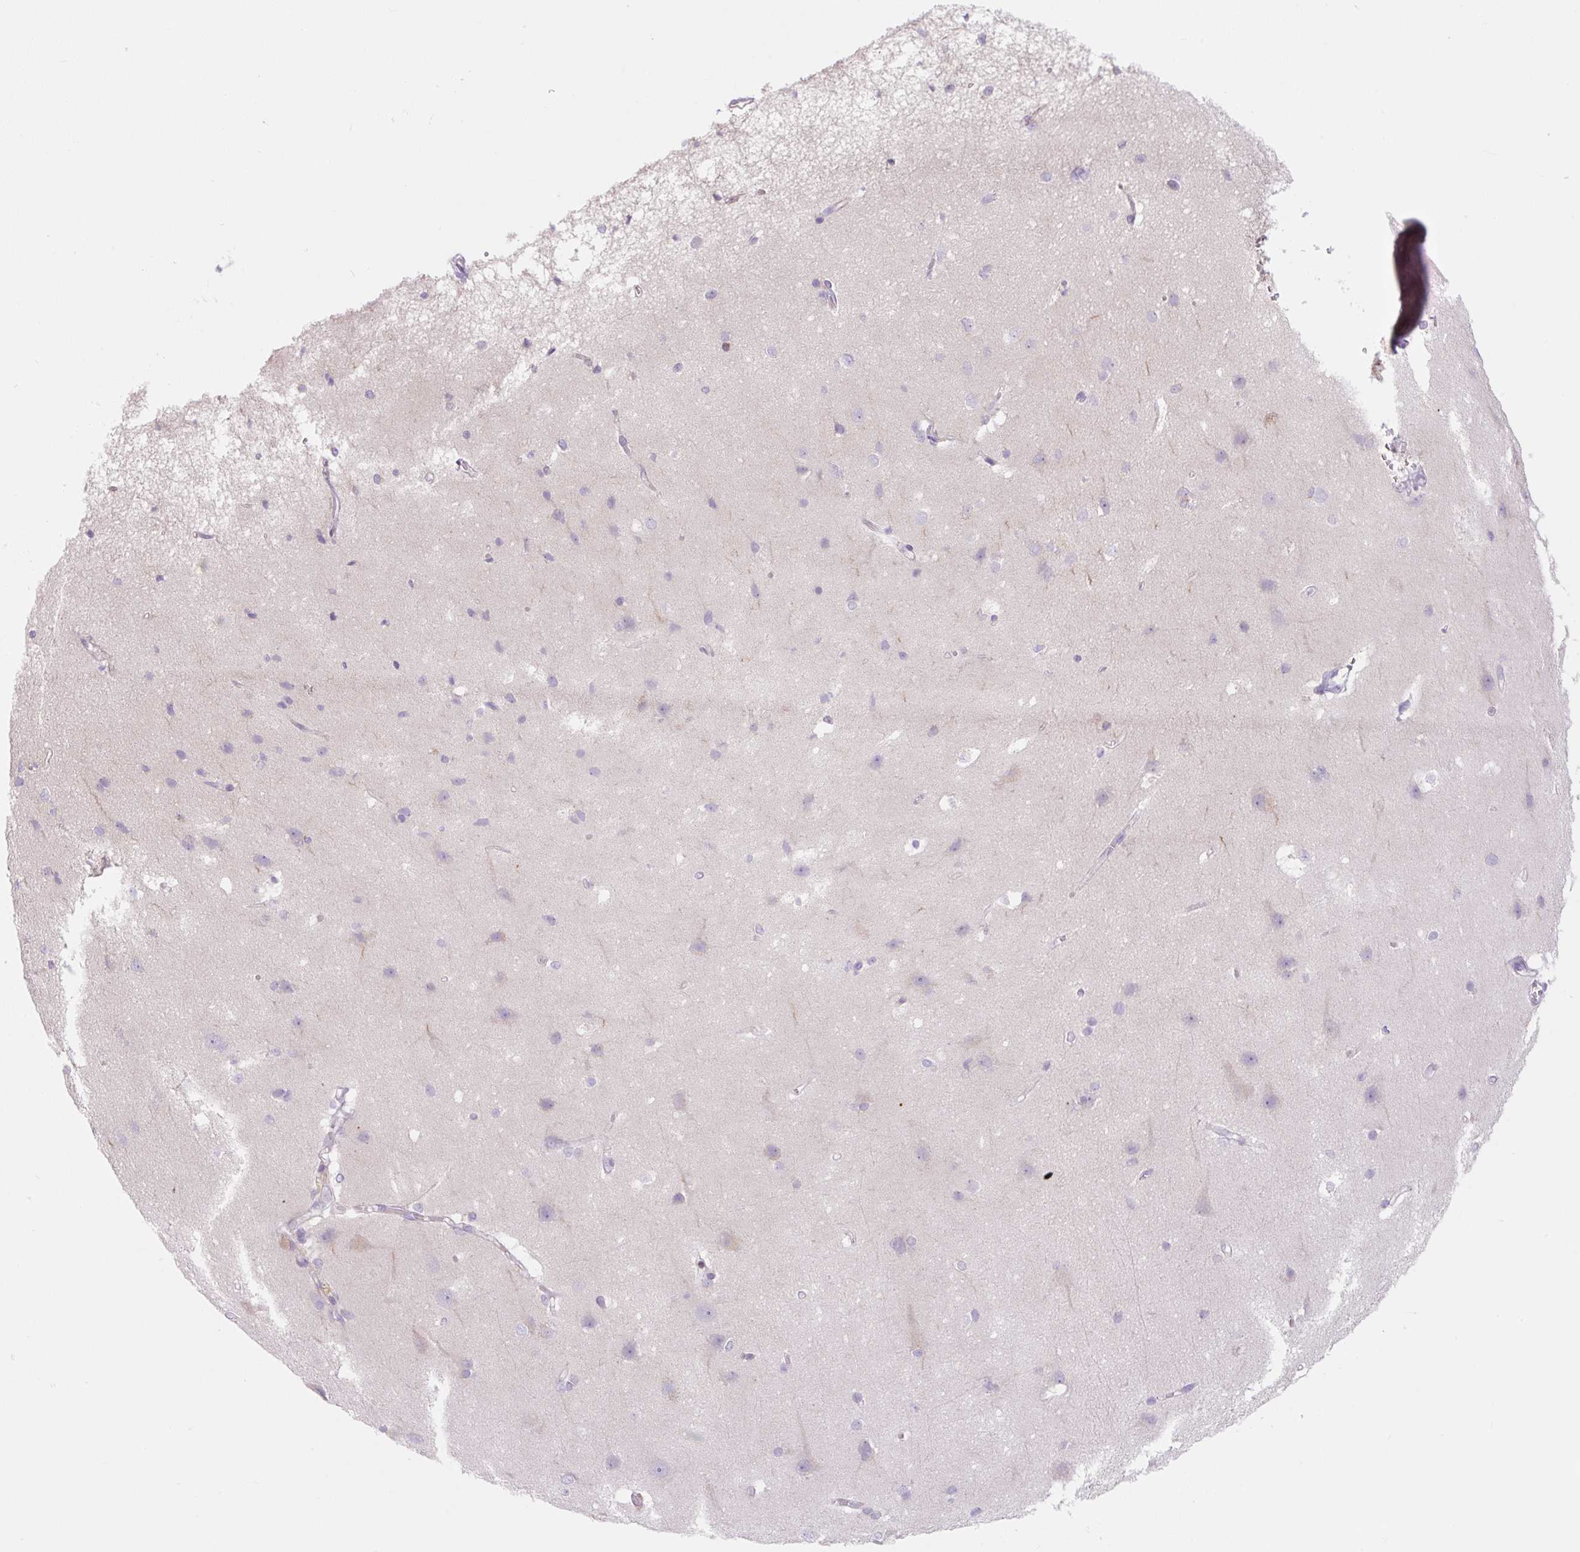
{"staining": {"intensity": "negative", "quantity": "none", "location": "none"}, "tissue": "cerebral cortex", "cell_type": "Endothelial cells", "image_type": "normal", "snomed": [{"axis": "morphology", "description": "Normal tissue, NOS"}, {"axis": "topography", "description": "Cerebral cortex"}], "caption": "Protein analysis of normal cerebral cortex shows no significant positivity in endothelial cells. Nuclei are stained in blue.", "gene": "FOCAD", "patient": {"sex": "male", "age": 37}}